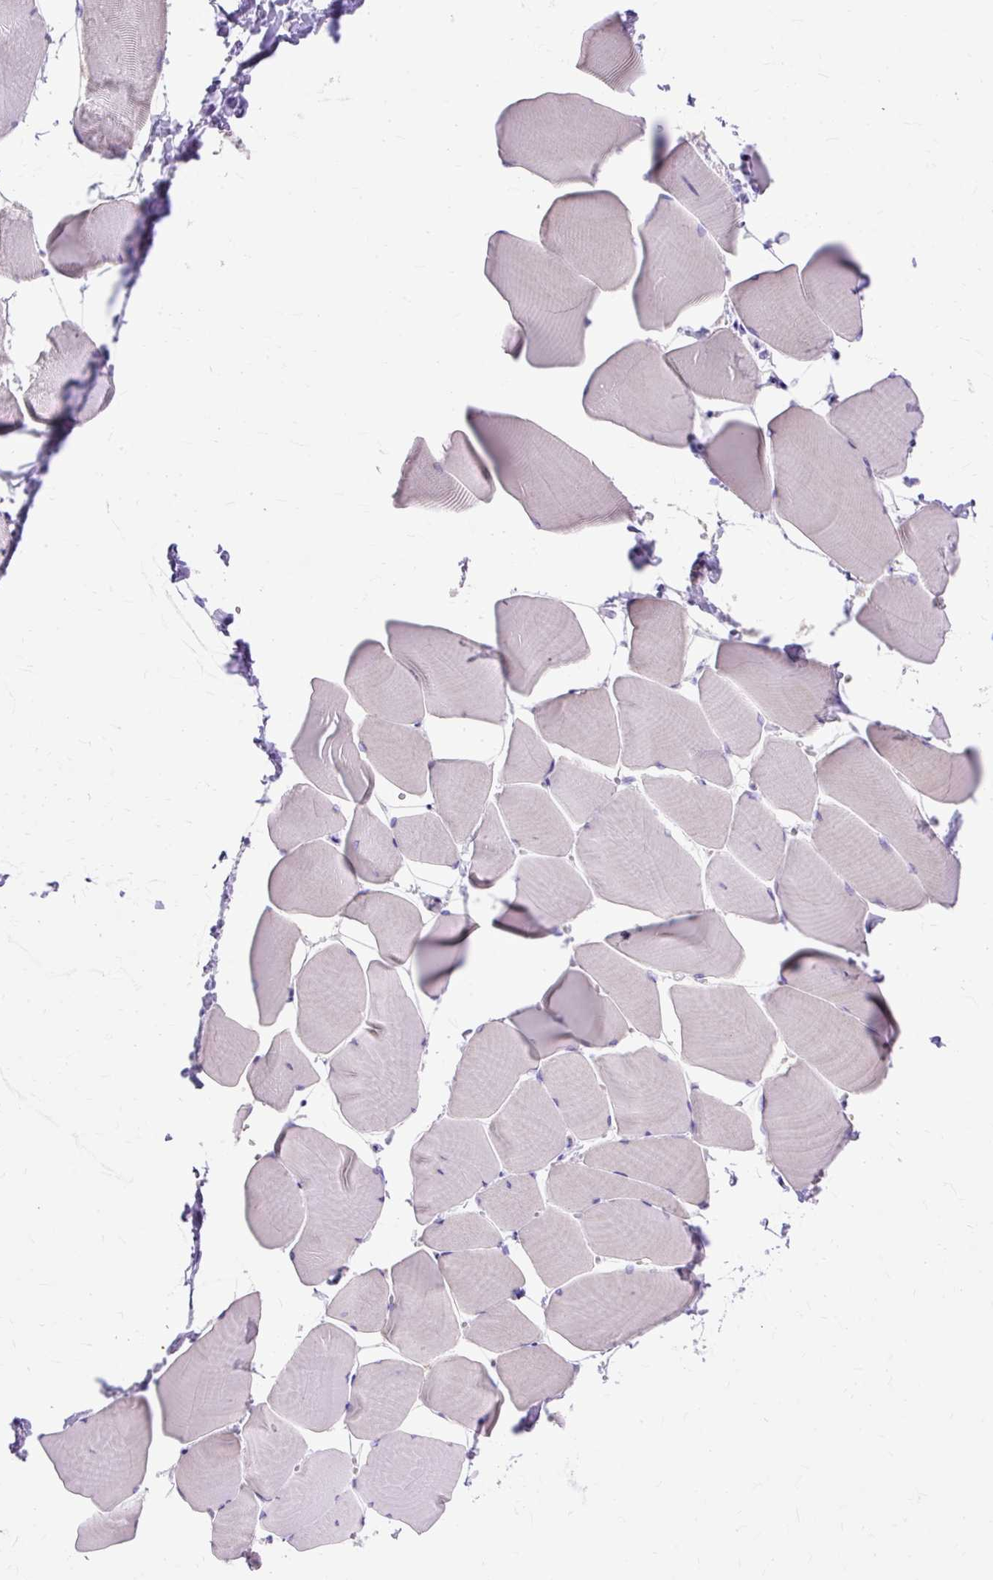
{"staining": {"intensity": "weak", "quantity": "<25%", "location": "cytoplasmic/membranous"}, "tissue": "skeletal muscle", "cell_type": "Myocytes", "image_type": "normal", "snomed": [{"axis": "morphology", "description": "Normal tissue, NOS"}, {"axis": "topography", "description": "Skeletal muscle"}], "caption": "Skeletal muscle stained for a protein using immunohistochemistry demonstrates no positivity myocytes.", "gene": "MYO6", "patient": {"sex": "male", "age": 25}}